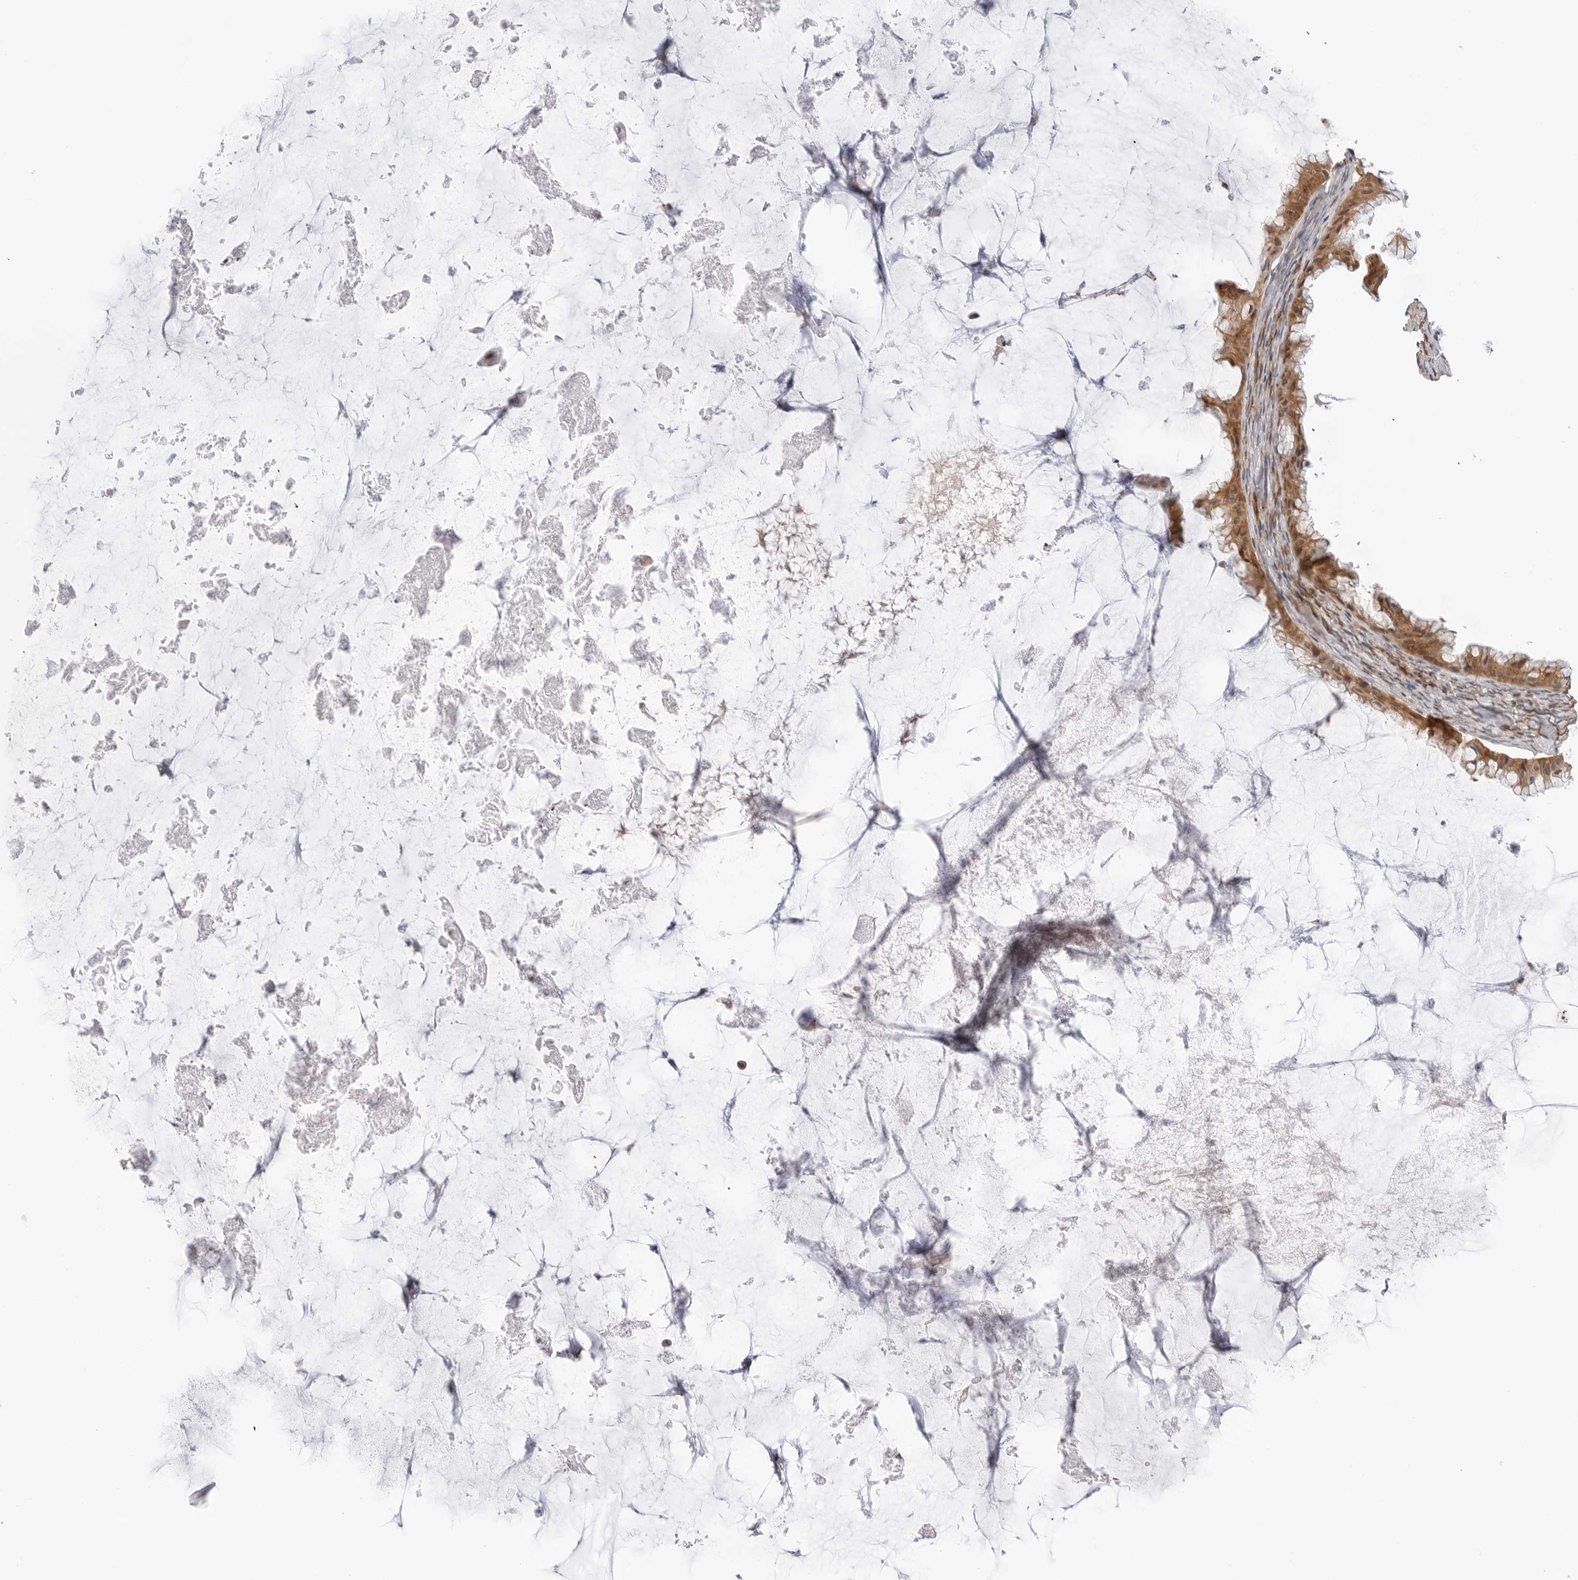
{"staining": {"intensity": "moderate", "quantity": ">75%", "location": "cytoplasmic/membranous,nuclear"}, "tissue": "ovarian cancer", "cell_type": "Tumor cells", "image_type": "cancer", "snomed": [{"axis": "morphology", "description": "Cystadenocarcinoma, mucinous, NOS"}, {"axis": "topography", "description": "Ovary"}], "caption": "An IHC photomicrograph of neoplastic tissue is shown. Protein staining in brown shows moderate cytoplasmic/membranous and nuclear positivity in ovarian mucinous cystadenocarcinoma within tumor cells. Immunohistochemistry (ihc) stains the protein of interest in brown and the nuclei are stained blue.", "gene": "MAP2K5", "patient": {"sex": "female", "age": 61}}